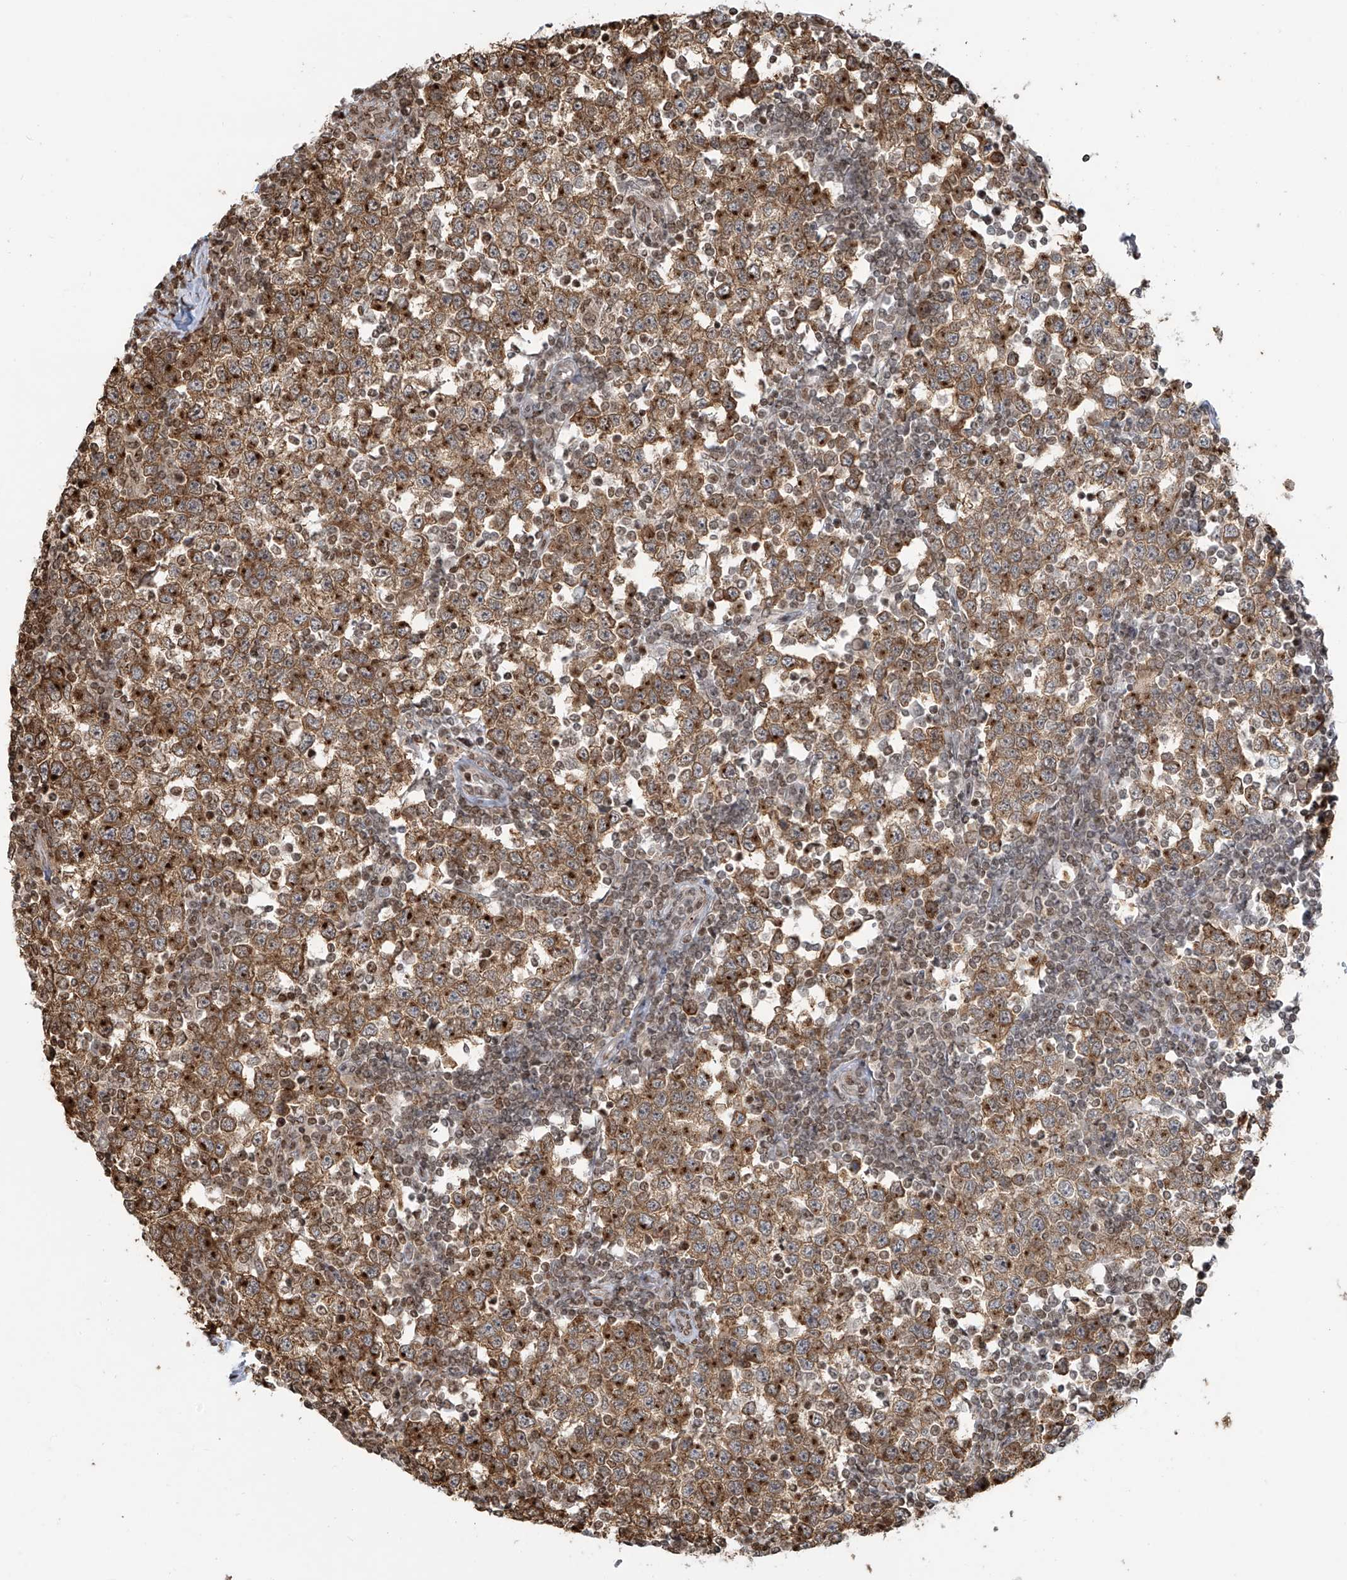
{"staining": {"intensity": "moderate", "quantity": ">75%", "location": "cytoplasmic/membranous"}, "tissue": "testis cancer", "cell_type": "Tumor cells", "image_type": "cancer", "snomed": [{"axis": "morphology", "description": "Seminoma, NOS"}, {"axis": "topography", "description": "Testis"}], "caption": "The image shows a brown stain indicating the presence of a protein in the cytoplasmic/membranous of tumor cells in testis cancer. The protein of interest is shown in brown color, while the nuclei are stained blue.", "gene": "VMP1", "patient": {"sex": "male", "age": 65}}